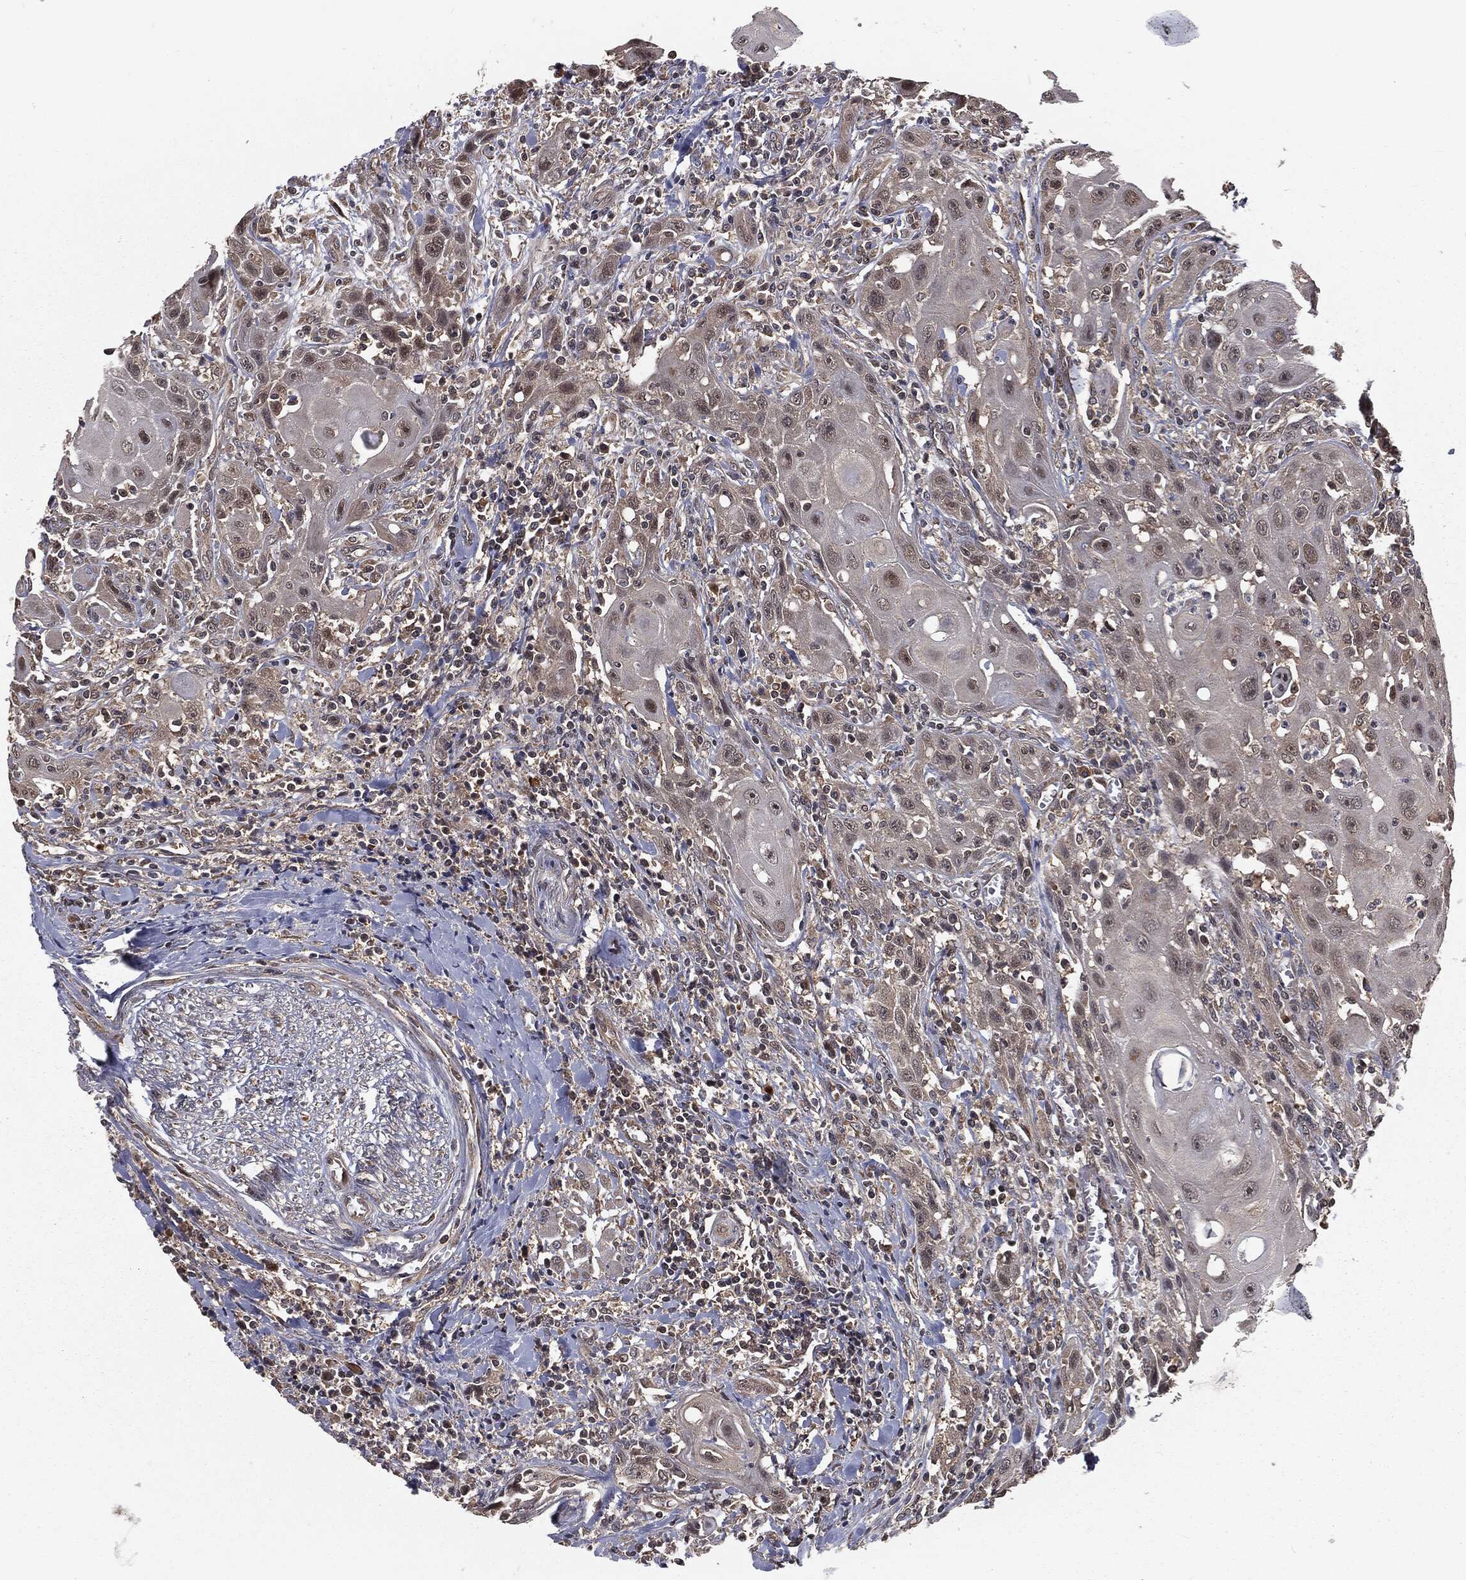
{"staining": {"intensity": "weak", "quantity": "<25%", "location": "nuclear"}, "tissue": "head and neck cancer", "cell_type": "Tumor cells", "image_type": "cancer", "snomed": [{"axis": "morphology", "description": "Normal tissue, NOS"}, {"axis": "morphology", "description": "Squamous cell carcinoma, NOS"}, {"axis": "topography", "description": "Oral tissue"}, {"axis": "topography", "description": "Head-Neck"}], "caption": "An image of head and neck squamous cell carcinoma stained for a protein reveals no brown staining in tumor cells.", "gene": "FBXO7", "patient": {"sex": "male", "age": 71}}